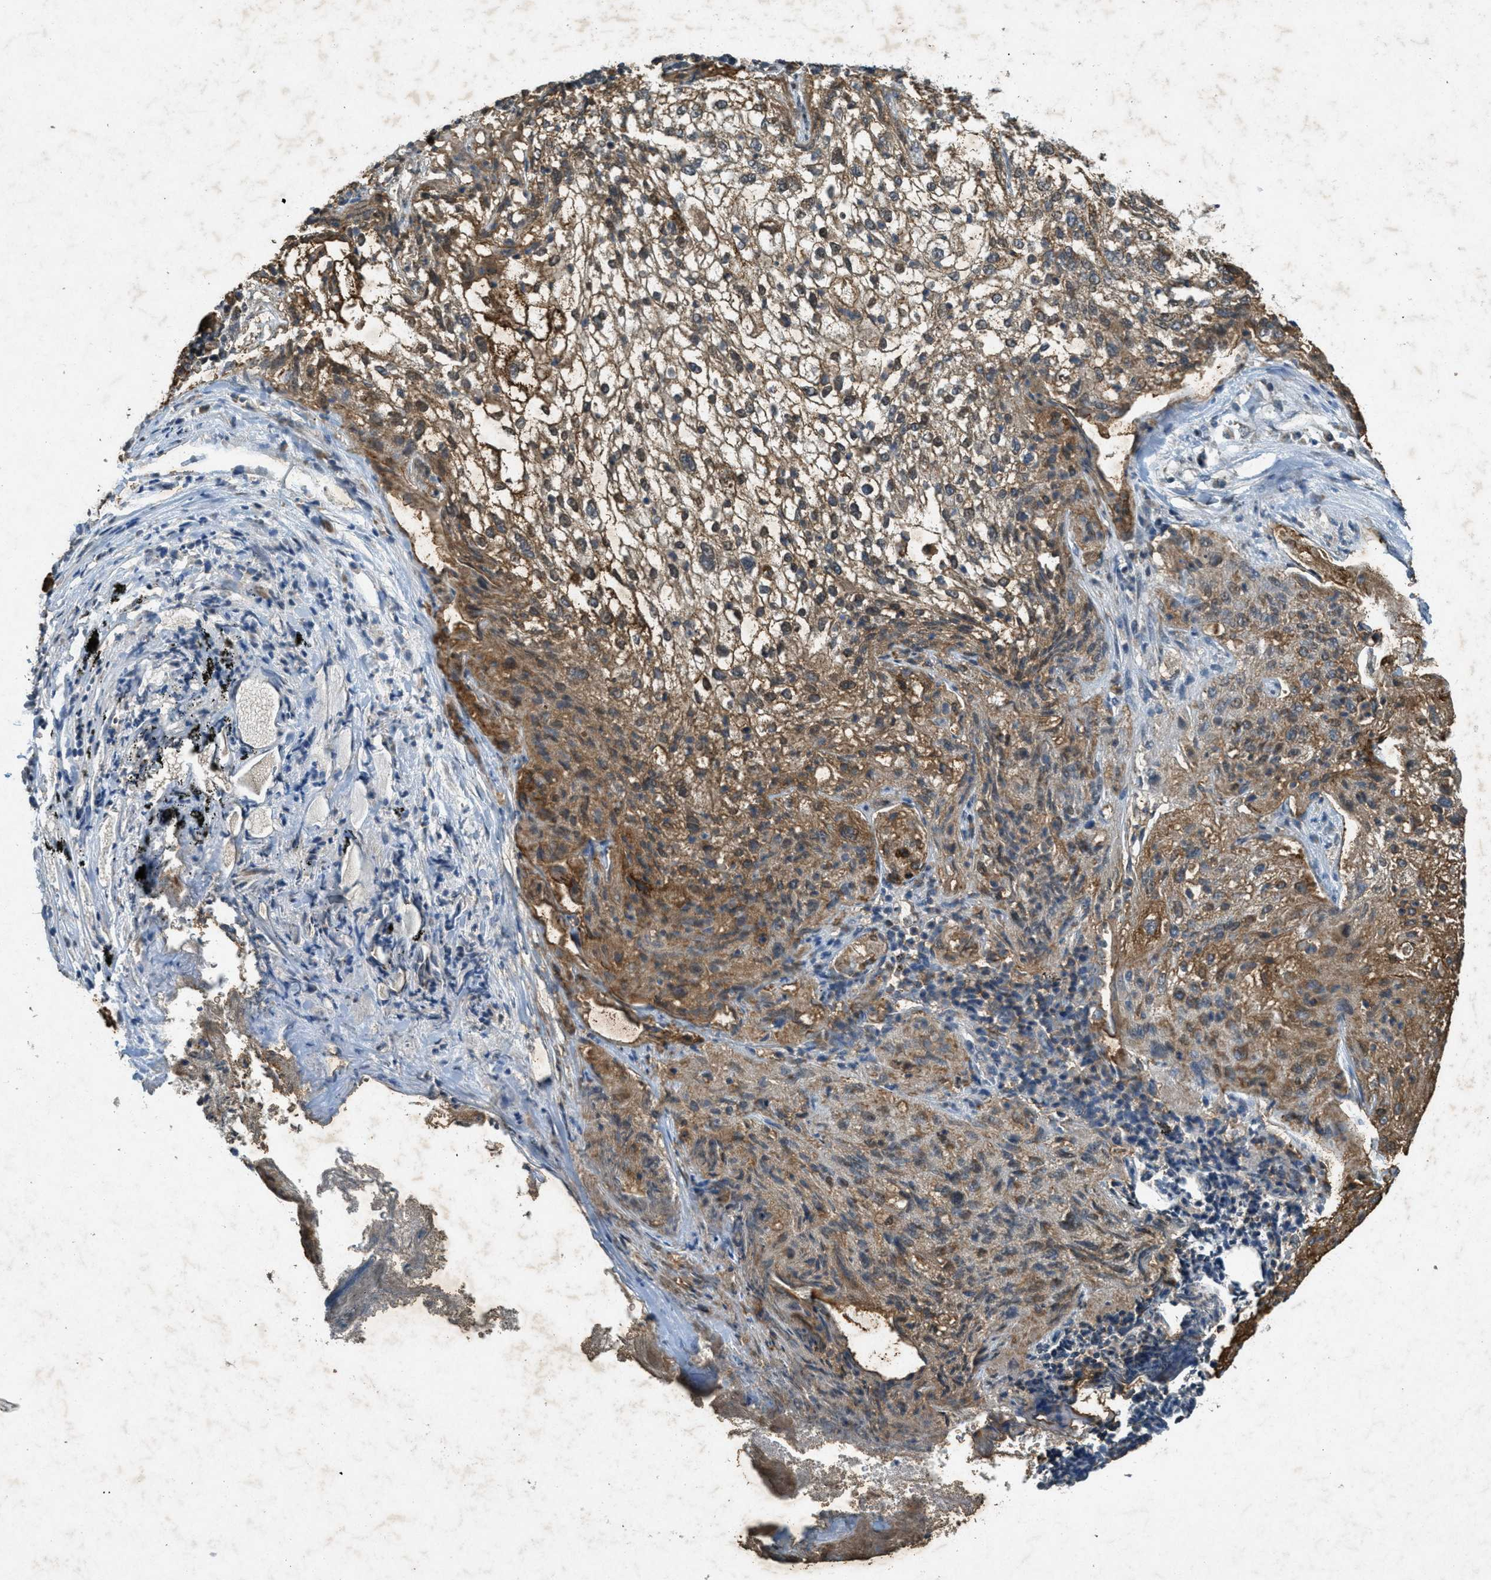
{"staining": {"intensity": "moderate", "quantity": ">75%", "location": "cytoplasmic/membranous"}, "tissue": "lung cancer", "cell_type": "Tumor cells", "image_type": "cancer", "snomed": [{"axis": "morphology", "description": "Inflammation, NOS"}, {"axis": "morphology", "description": "Squamous cell carcinoma, NOS"}, {"axis": "topography", "description": "Lymph node"}, {"axis": "topography", "description": "Soft tissue"}, {"axis": "topography", "description": "Lung"}], "caption": "Lung cancer (squamous cell carcinoma) stained with DAB (3,3'-diaminobenzidine) immunohistochemistry demonstrates medium levels of moderate cytoplasmic/membranous staining in about >75% of tumor cells. (IHC, brightfield microscopy, high magnification).", "gene": "PPP1R15A", "patient": {"sex": "male", "age": 66}}